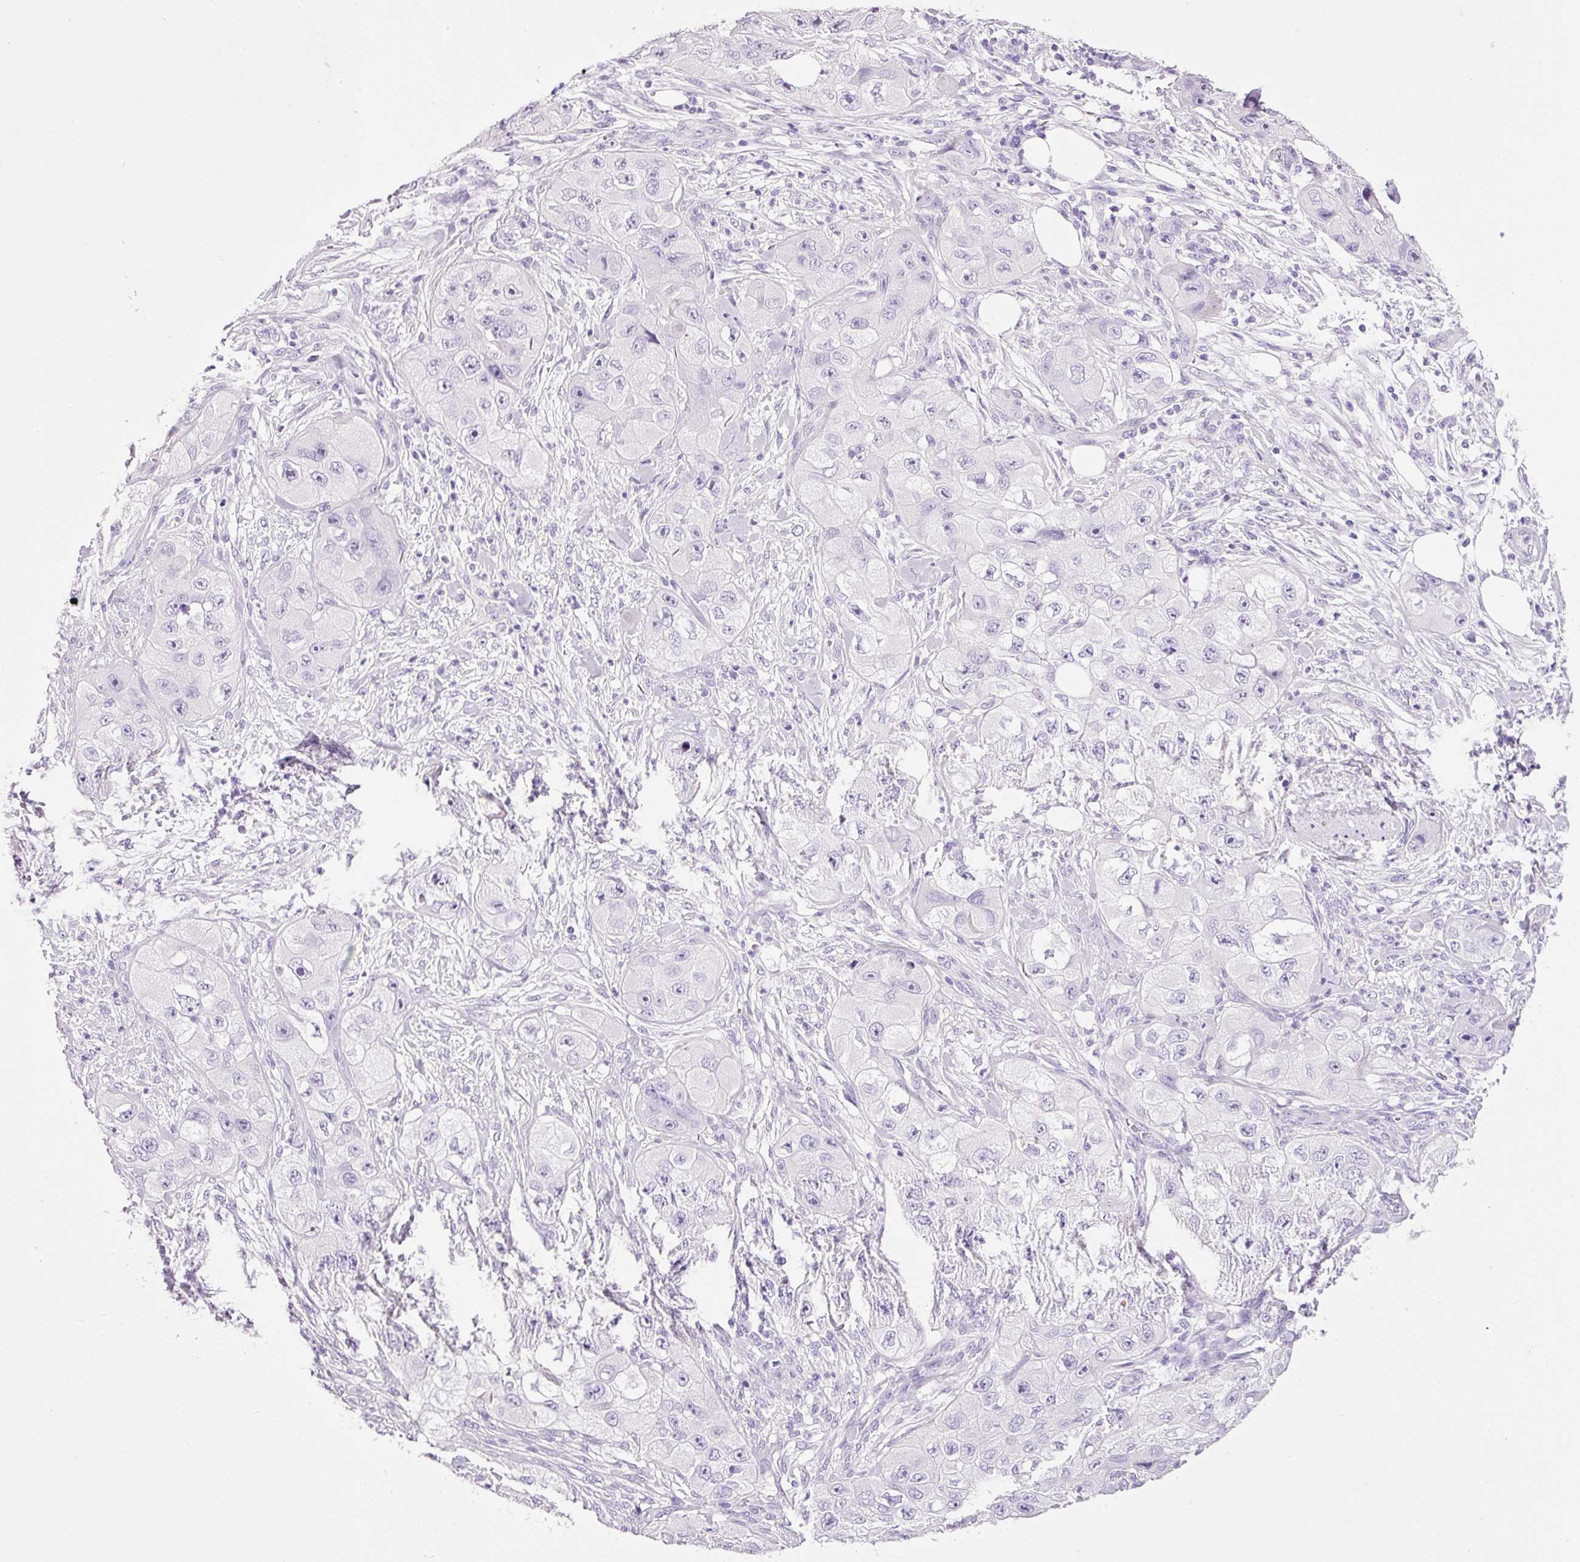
{"staining": {"intensity": "negative", "quantity": "none", "location": "none"}, "tissue": "skin cancer", "cell_type": "Tumor cells", "image_type": "cancer", "snomed": [{"axis": "morphology", "description": "Squamous cell carcinoma, NOS"}, {"axis": "topography", "description": "Skin"}, {"axis": "topography", "description": "Subcutis"}], "caption": "Protein analysis of skin cancer displays no significant expression in tumor cells.", "gene": "BSND", "patient": {"sex": "male", "age": 73}}